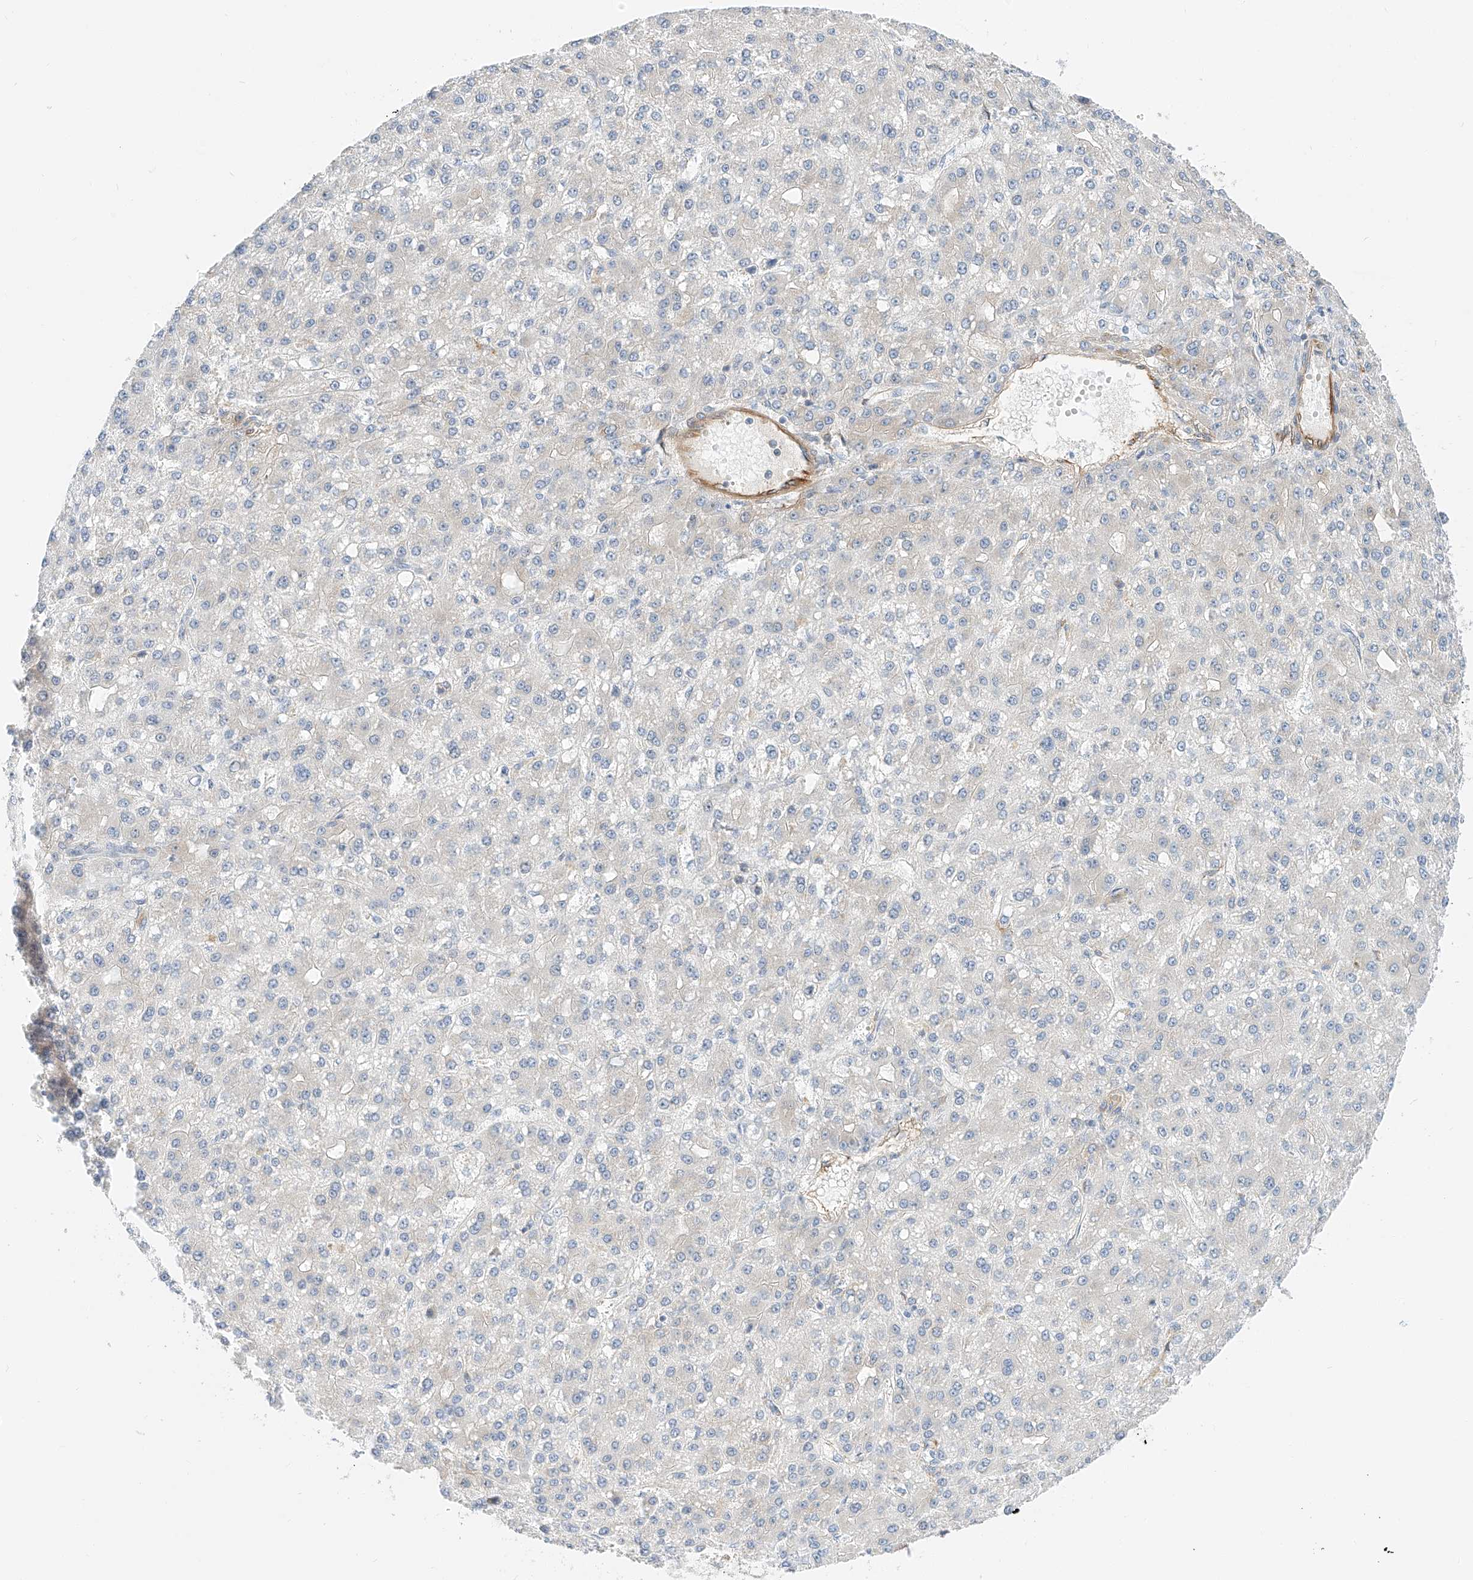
{"staining": {"intensity": "negative", "quantity": "none", "location": "none"}, "tissue": "liver cancer", "cell_type": "Tumor cells", "image_type": "cancer", "snomed": [{"axis": "morphology", "description": "Carcinoma, Hepatocellular, NOS"}, {"axis": "topography", "description": "Liver"}], "caption": "IHC micrograph of neoplastic tissue: human liver cancer stained with DAB (3,3'-diaminobenzidine) demonstrates no significant protein expression in tumor cells. (DAB IHC visualized using brightfield microscopy, high magnification).", "gene": "CARMIL1", "patient": {"sex": "male", "age": 67}}